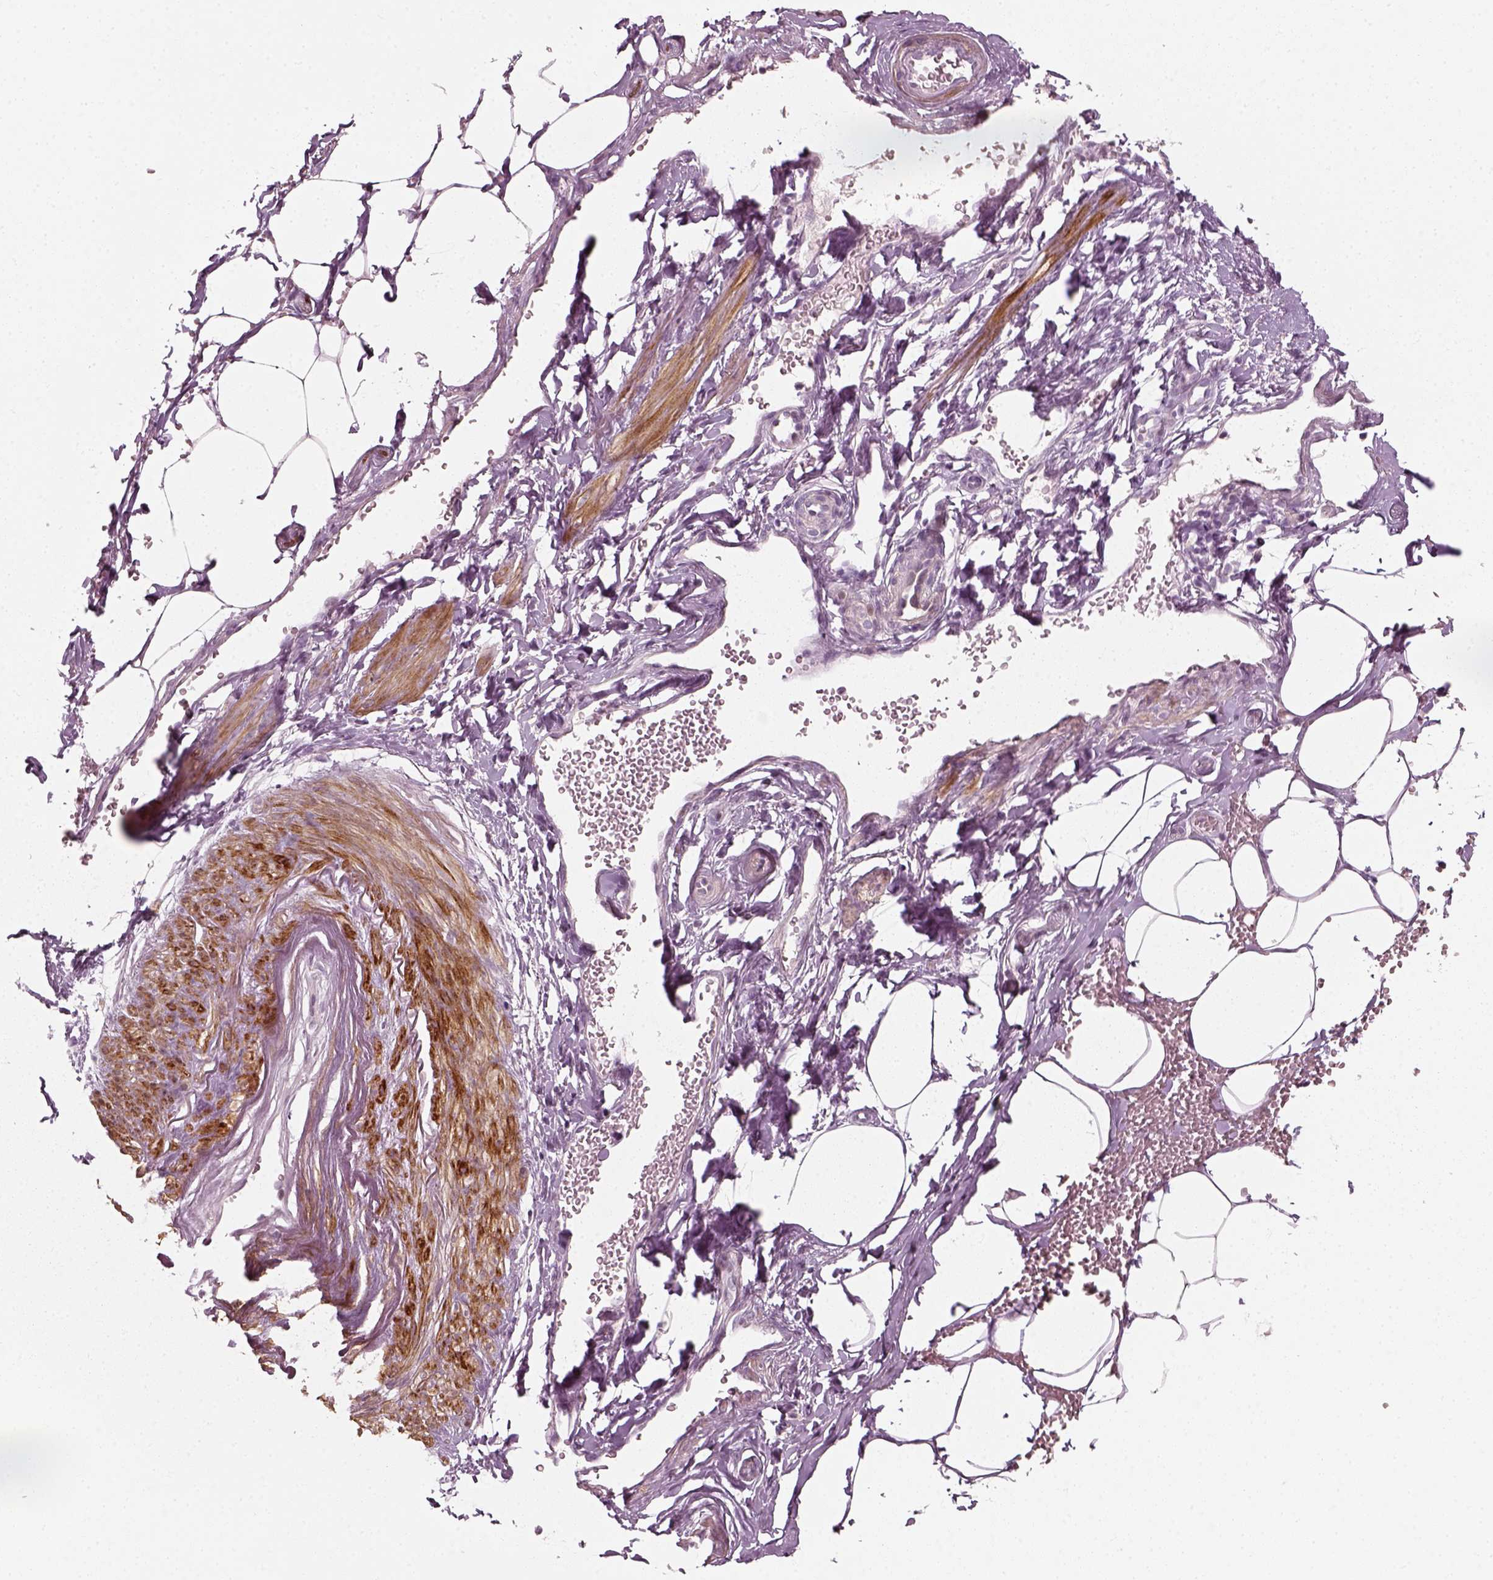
{"staining": {"intensity": "negative", "quantity": "none", "location": "none"}, "tissue": "adipose tissue", "cell_type": "Adipocytes", "image_type": "normal", "snomed": [{"axis": "morphology", "description": "Normal tissue, NOS"}, {"axis": "topography", "description": "Prostate"}, {"axis": "topography", "description": "Peripheral nerve tissue"}], "caption": "Immunohistochemistry image of unremarkable adipose tissue stained for a protein (brown), which demonstrates no expression in adipocytes.", "gene": "MLIP", "patient": {"sex": "male", "age": 55}}